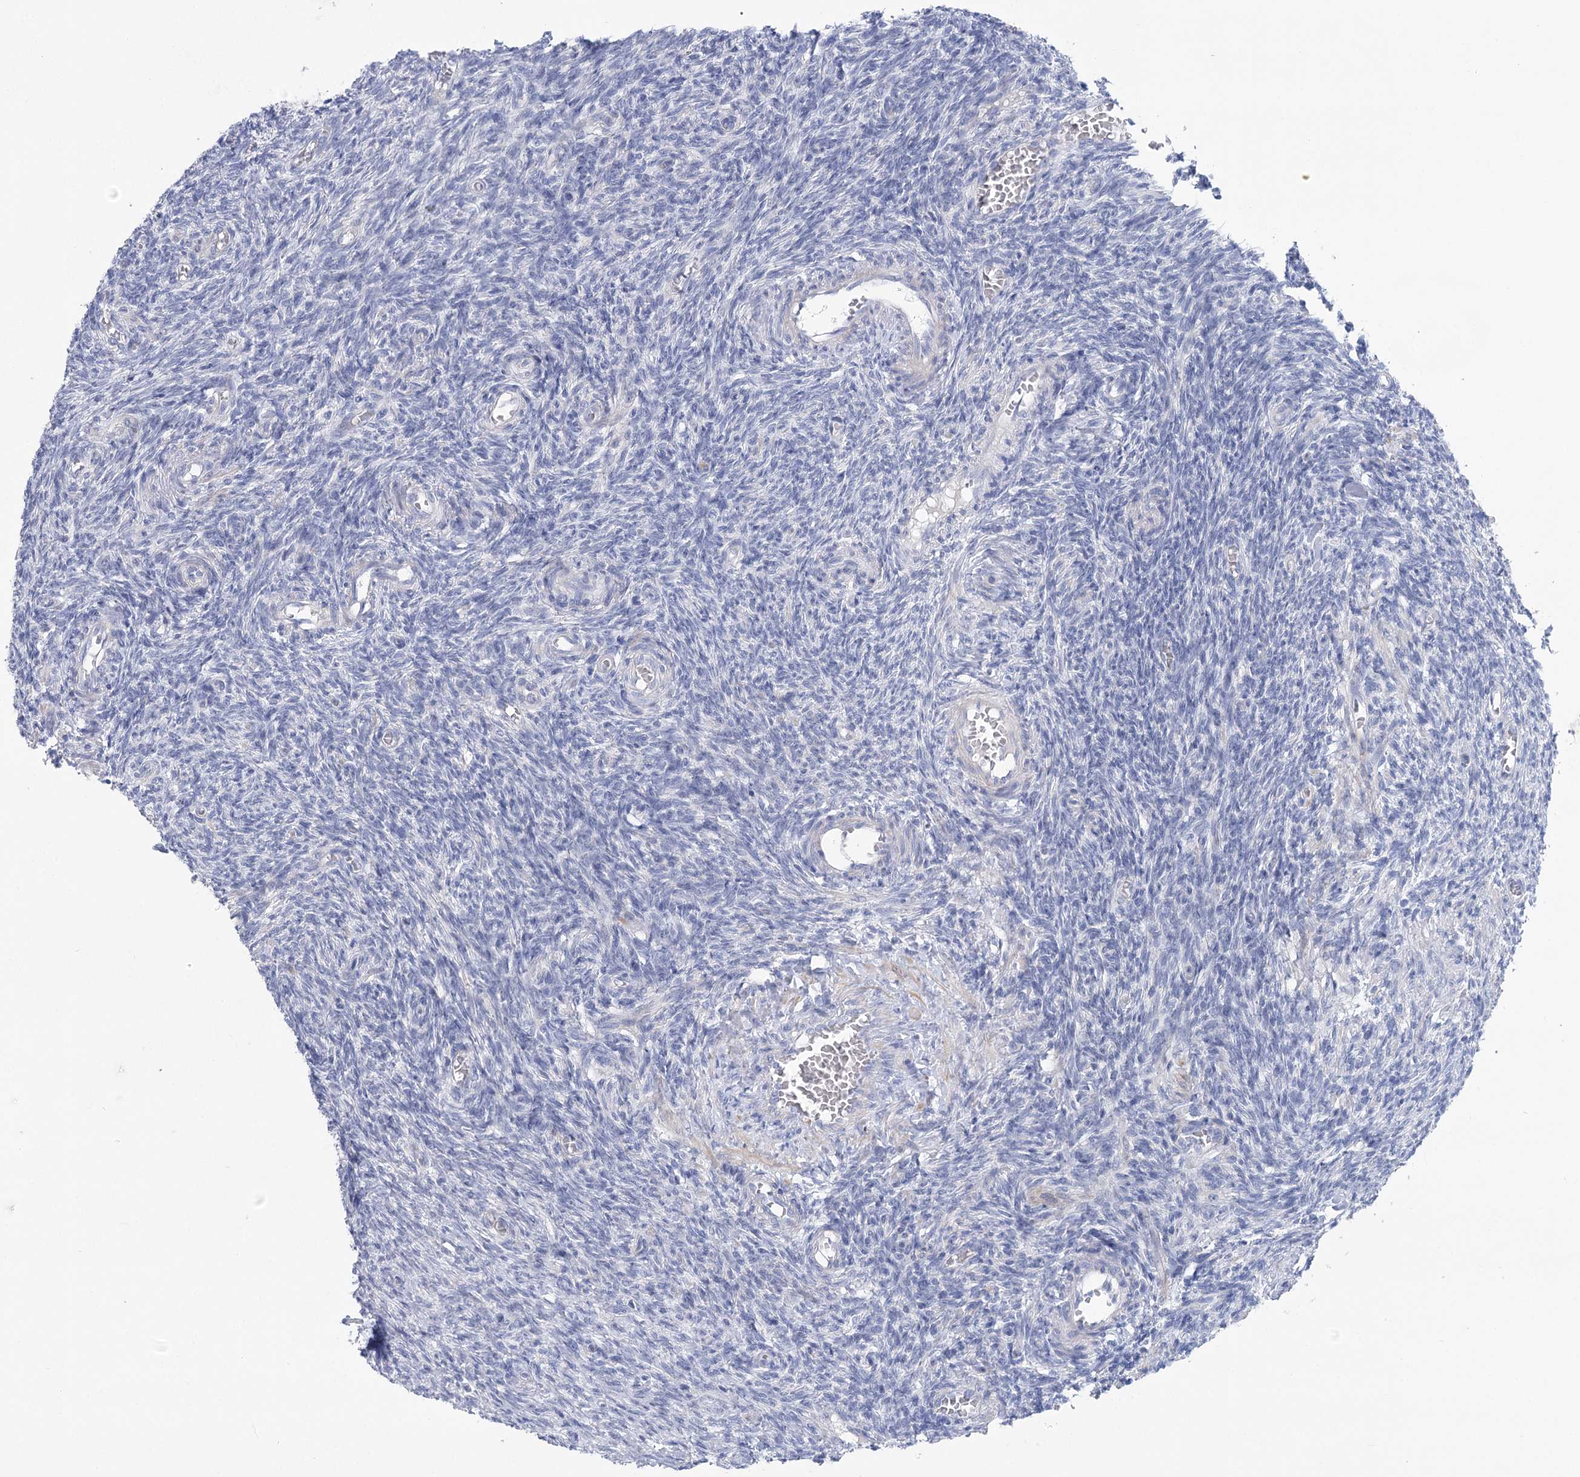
{"staining": {"intensity": "negative", "quantity": "none", "location": "none"}, "tissue": "ovary", "cell_type": "Ovarian stroma cells", "image_type": "normal", "snomed": [{"axis": "morphology", "description": "Normal tissue, NOS"}, {"axis": "topography", "description": "Ovary"}], "caption": "Histopathology image shows no significant protein expression in ovarian stroma cells of normal ovary.", "gene": "WDR74", "patient": {"sex": "female", "age": 27}}